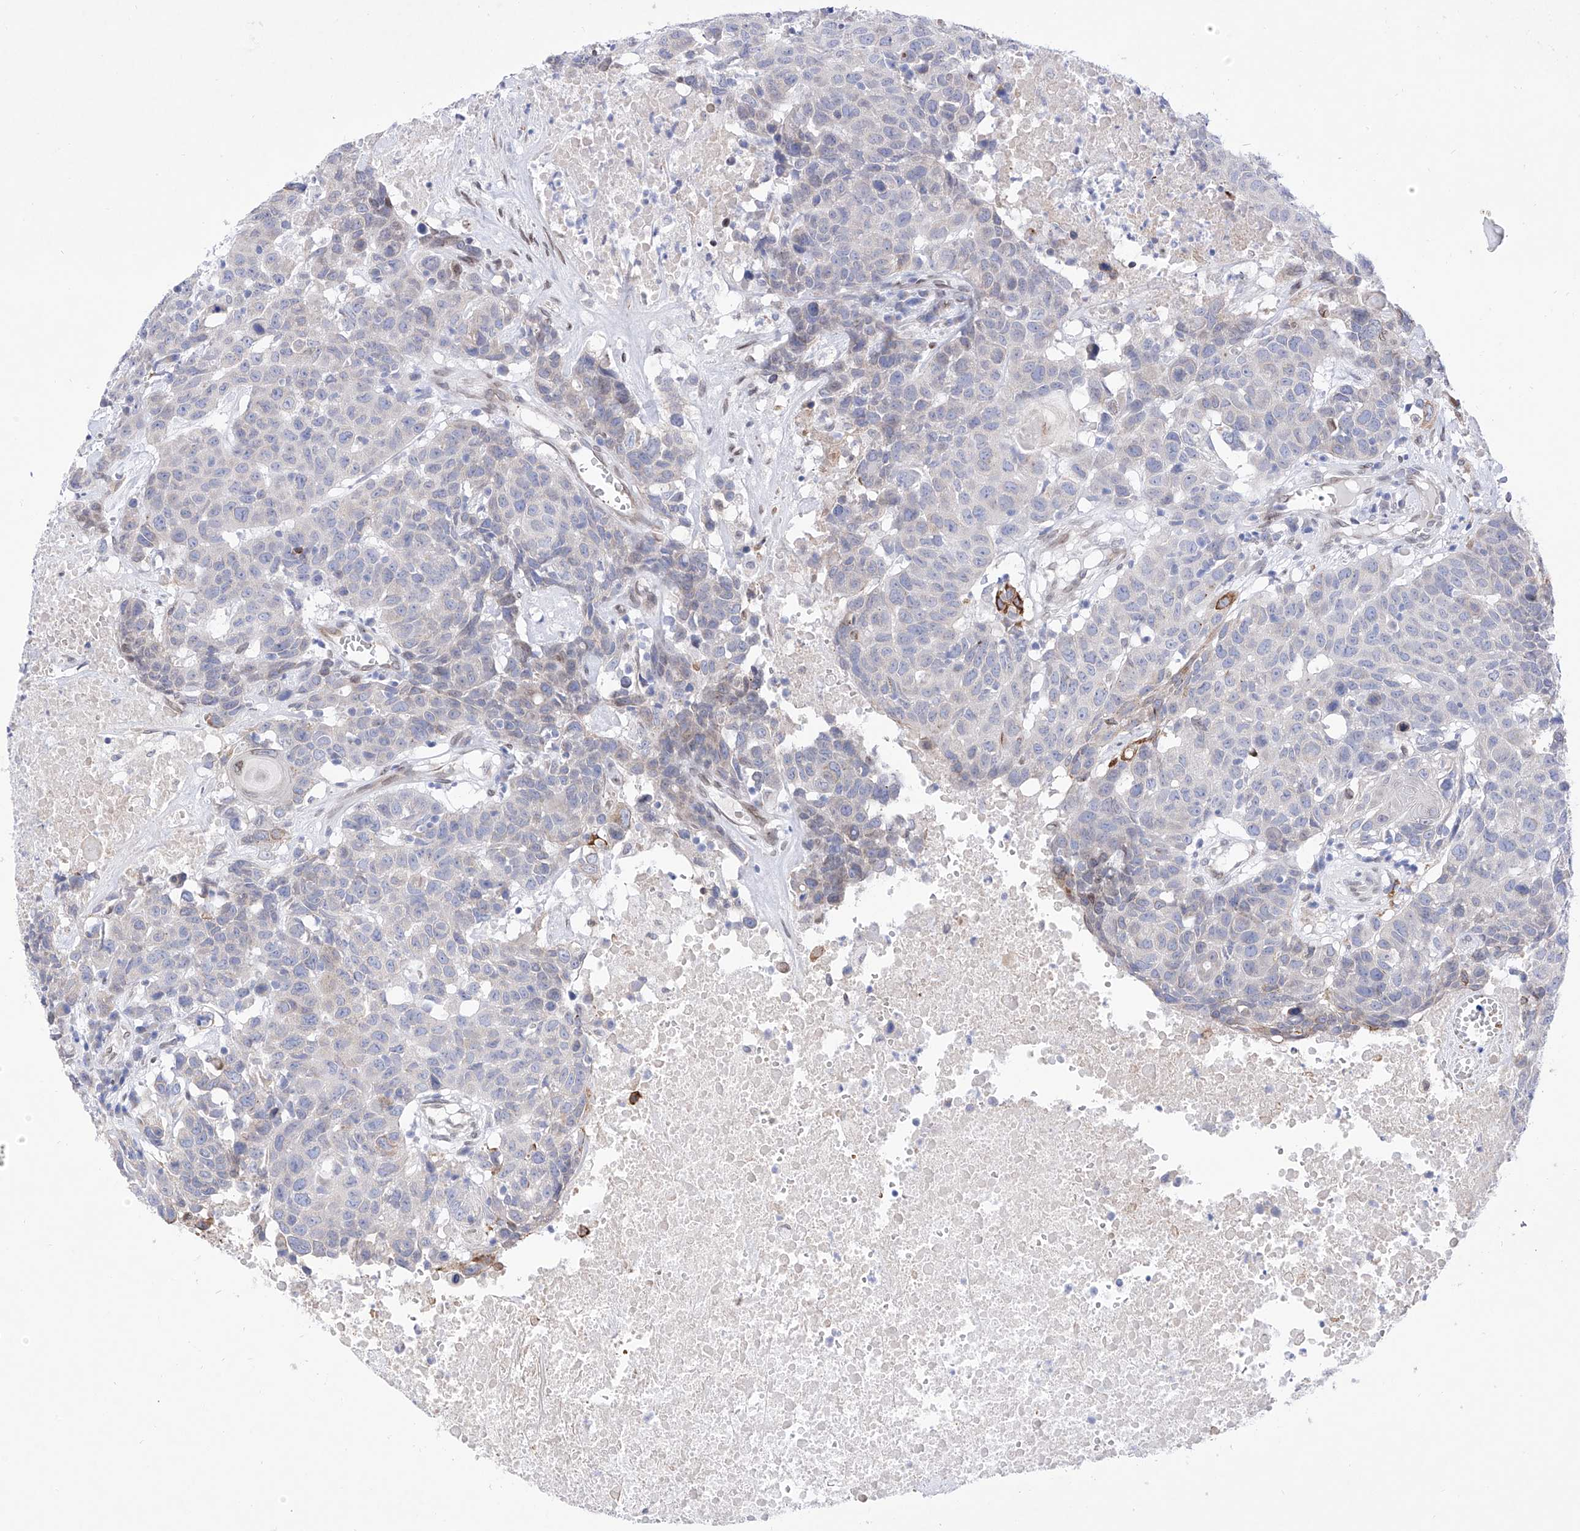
{"staining": {"intensity": "negative", "quantity": "none", "location": "none"}, "tissue": "head and neck cancer", "cell_type": "Tumor cells", "image_type": "cancer", "snomed": [{"axis": "morphology", "description": "Squamous cell carcinoma, NOS"}, {"axis": "topography", "description": "Head-Neck"}], "caption": "There is no significant expression in tumor cells of squamous cell carcinoma (head and neck).", "gene": "LCLAT1", "patient": {"sex": "male", "age": 66}}